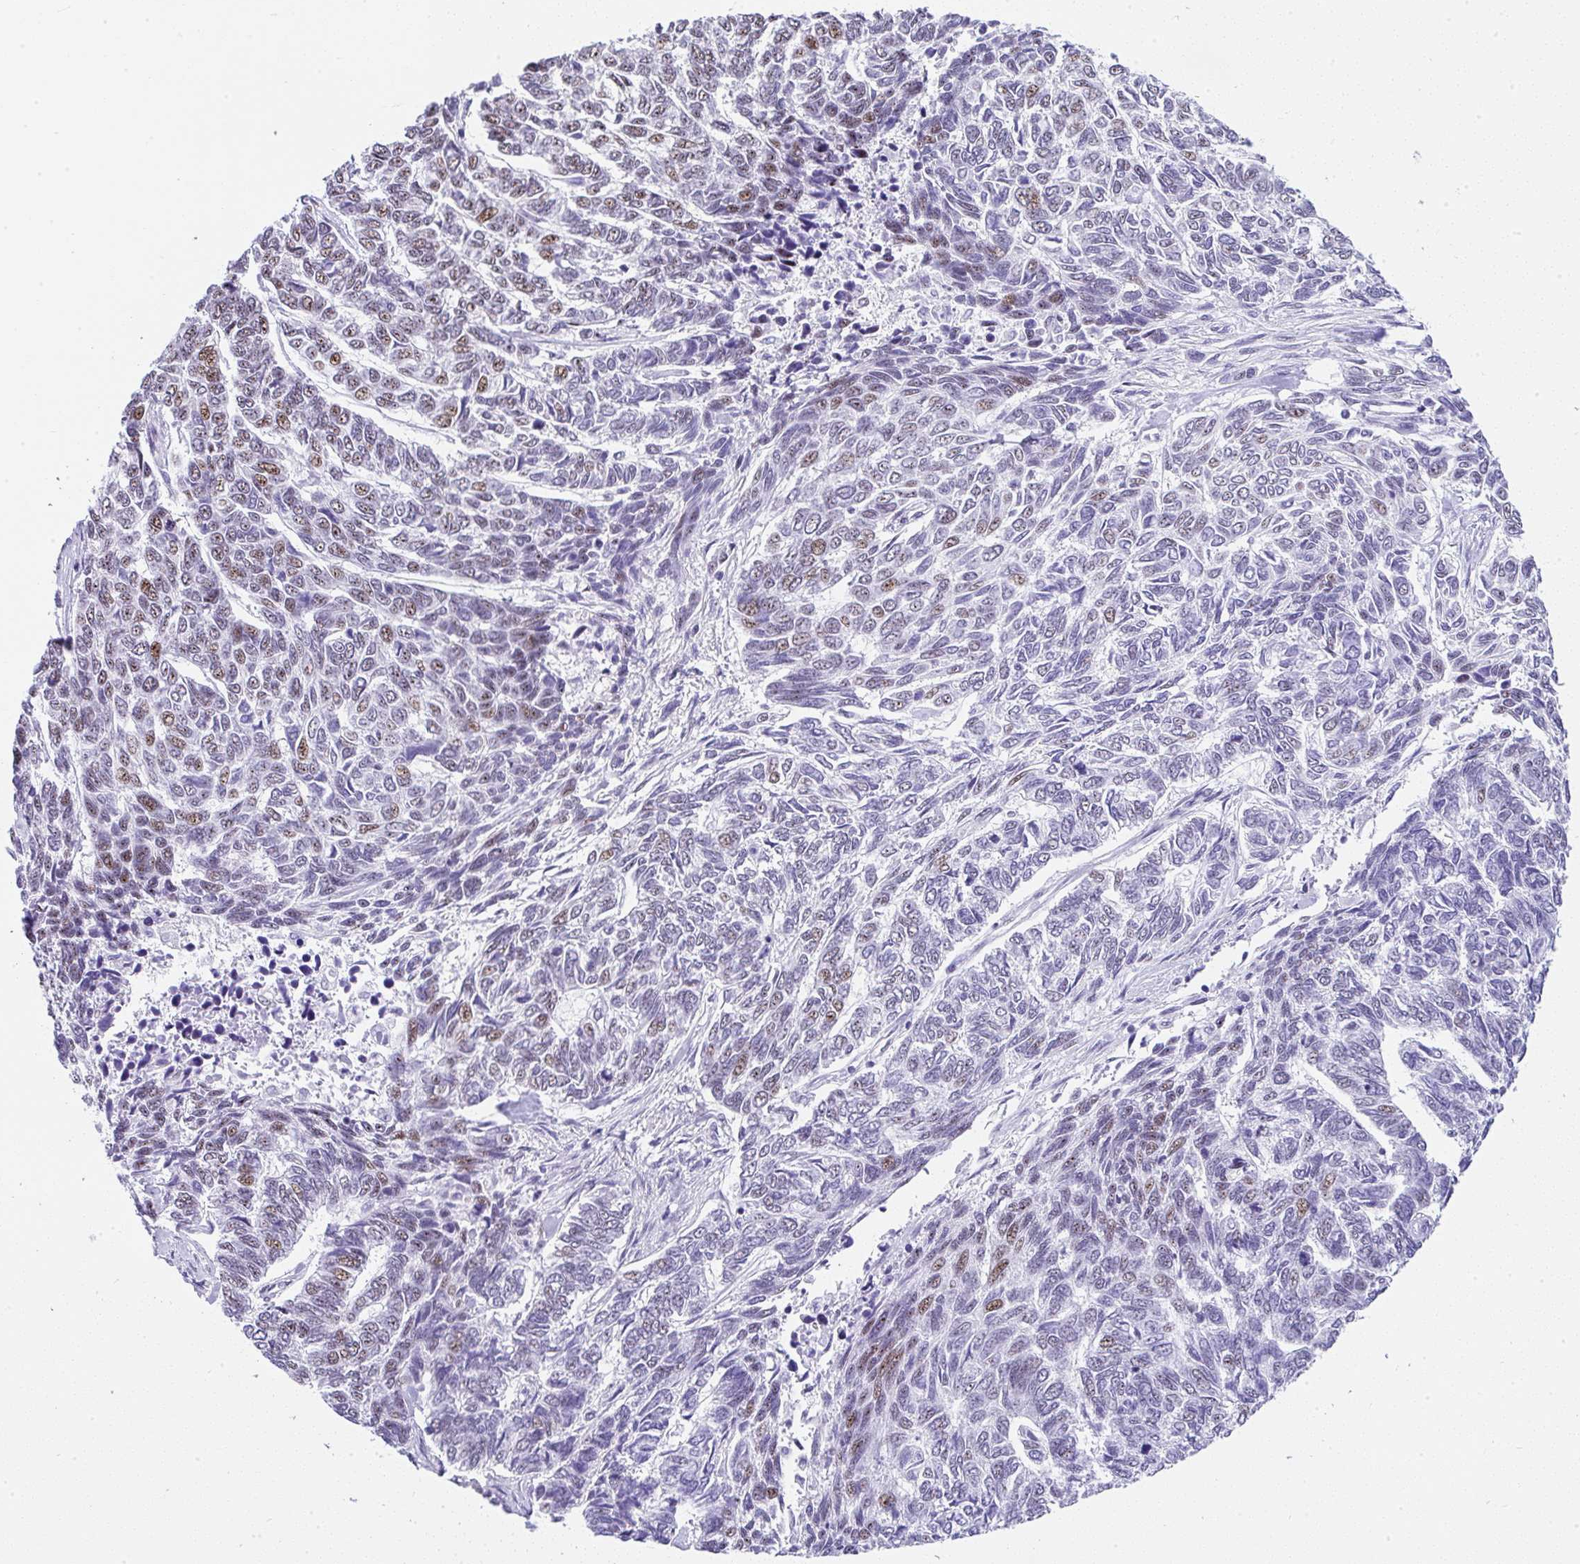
{"staining": {"intensity": "moderate", "quantity": "25%-75%", "location": "nuclear"}, "tissue": "skin cancer", "cell_type": "Tumor cells", "image_type": "cancer", "snomed": [{"axis": "morphology", "description": "Basal cell carcinoma"}, {"axis": "topography", "description": "Skin"}], "caption": "This is a histology image of IHC staining of skin basal cell carcinoma, which shows moderate expression in the nuclear of tumor cells.", "gene": "NR1D2", "patient": {"sex": "female", "age": 65}}